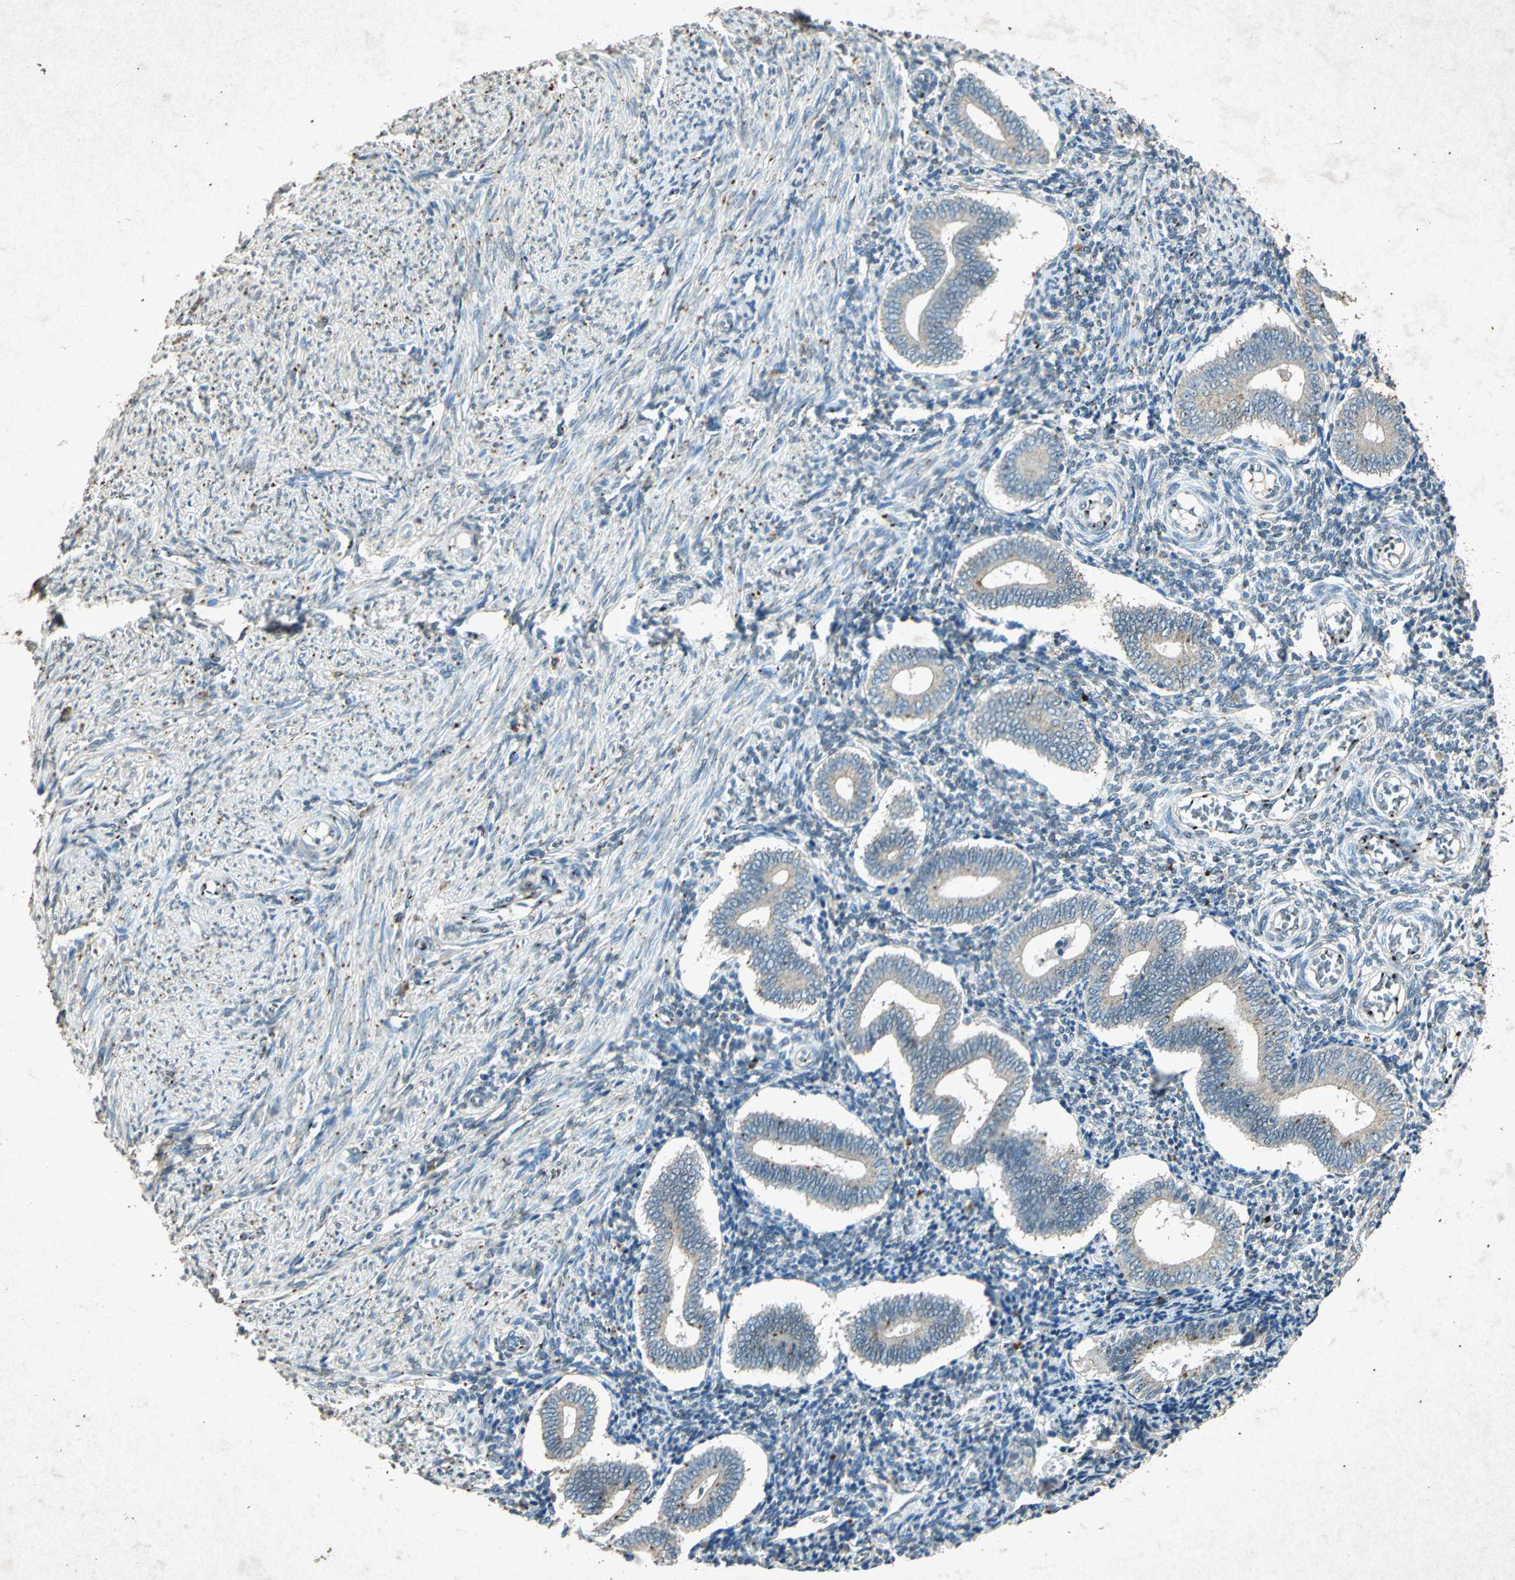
{"staining": {"intensity": "moderate", "quantity": "<25%", "location": "cytoplasmic/membranous"}, "tissue": "endometrium", "cell_type": "Cells in endometrial stroma", "image_type": "normal", "snomed": [{"axis": "morphology", "description": "Normal tissue, NOS"}, {"axis": "topography", "description": "Uterus"}, {"axis": "topography", "description": "Endometrium"}], "caption": "Protein expression analysis of normal human endometrium reveals moderate cytoplasmic/membranous expression in about <25% of cells in endometrial stroma. The protein is stained brown, and the nuclei are stained in blue (DAB (3,3'-diaminobenzidine) IHC with brightfield microscopy, high magnification).", "gene": "PSEN1", "patient": {"sex": "female", "age": 33}}